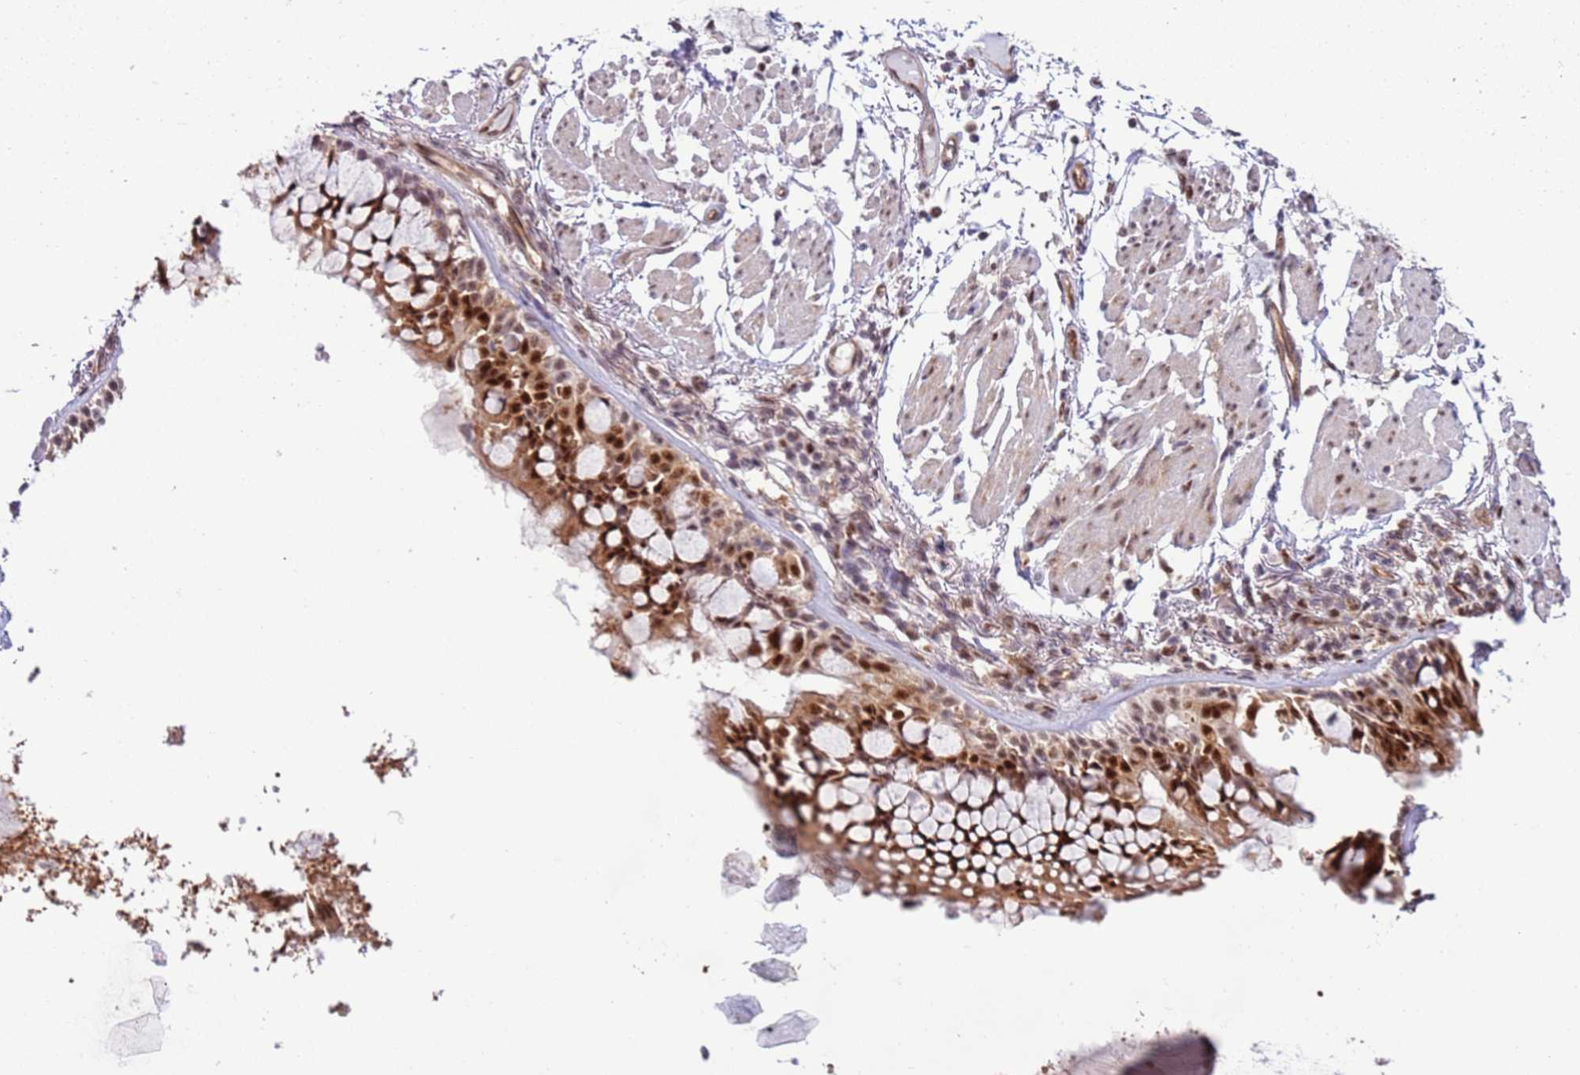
{"staining": {"intensity": "strong", "quantity": ">75%", "location": "nuclear"}, "tissue": "bronchus", "cell_type": "Respiratory epithelial cells", "image_type": "normal", "snomed": [{"axis": "morphology", "description": "Normal tissue, NOS"}, {"axis": "topography", "description": "Bronchus"}], "caption": "Respiratory epithelial cells demonstrate high levels of strong nuclear expression in about >75% of cells in unremarkable human bronchus.", "gene": "PRPF6", "patient": {"sex": "male", "age": 70}}